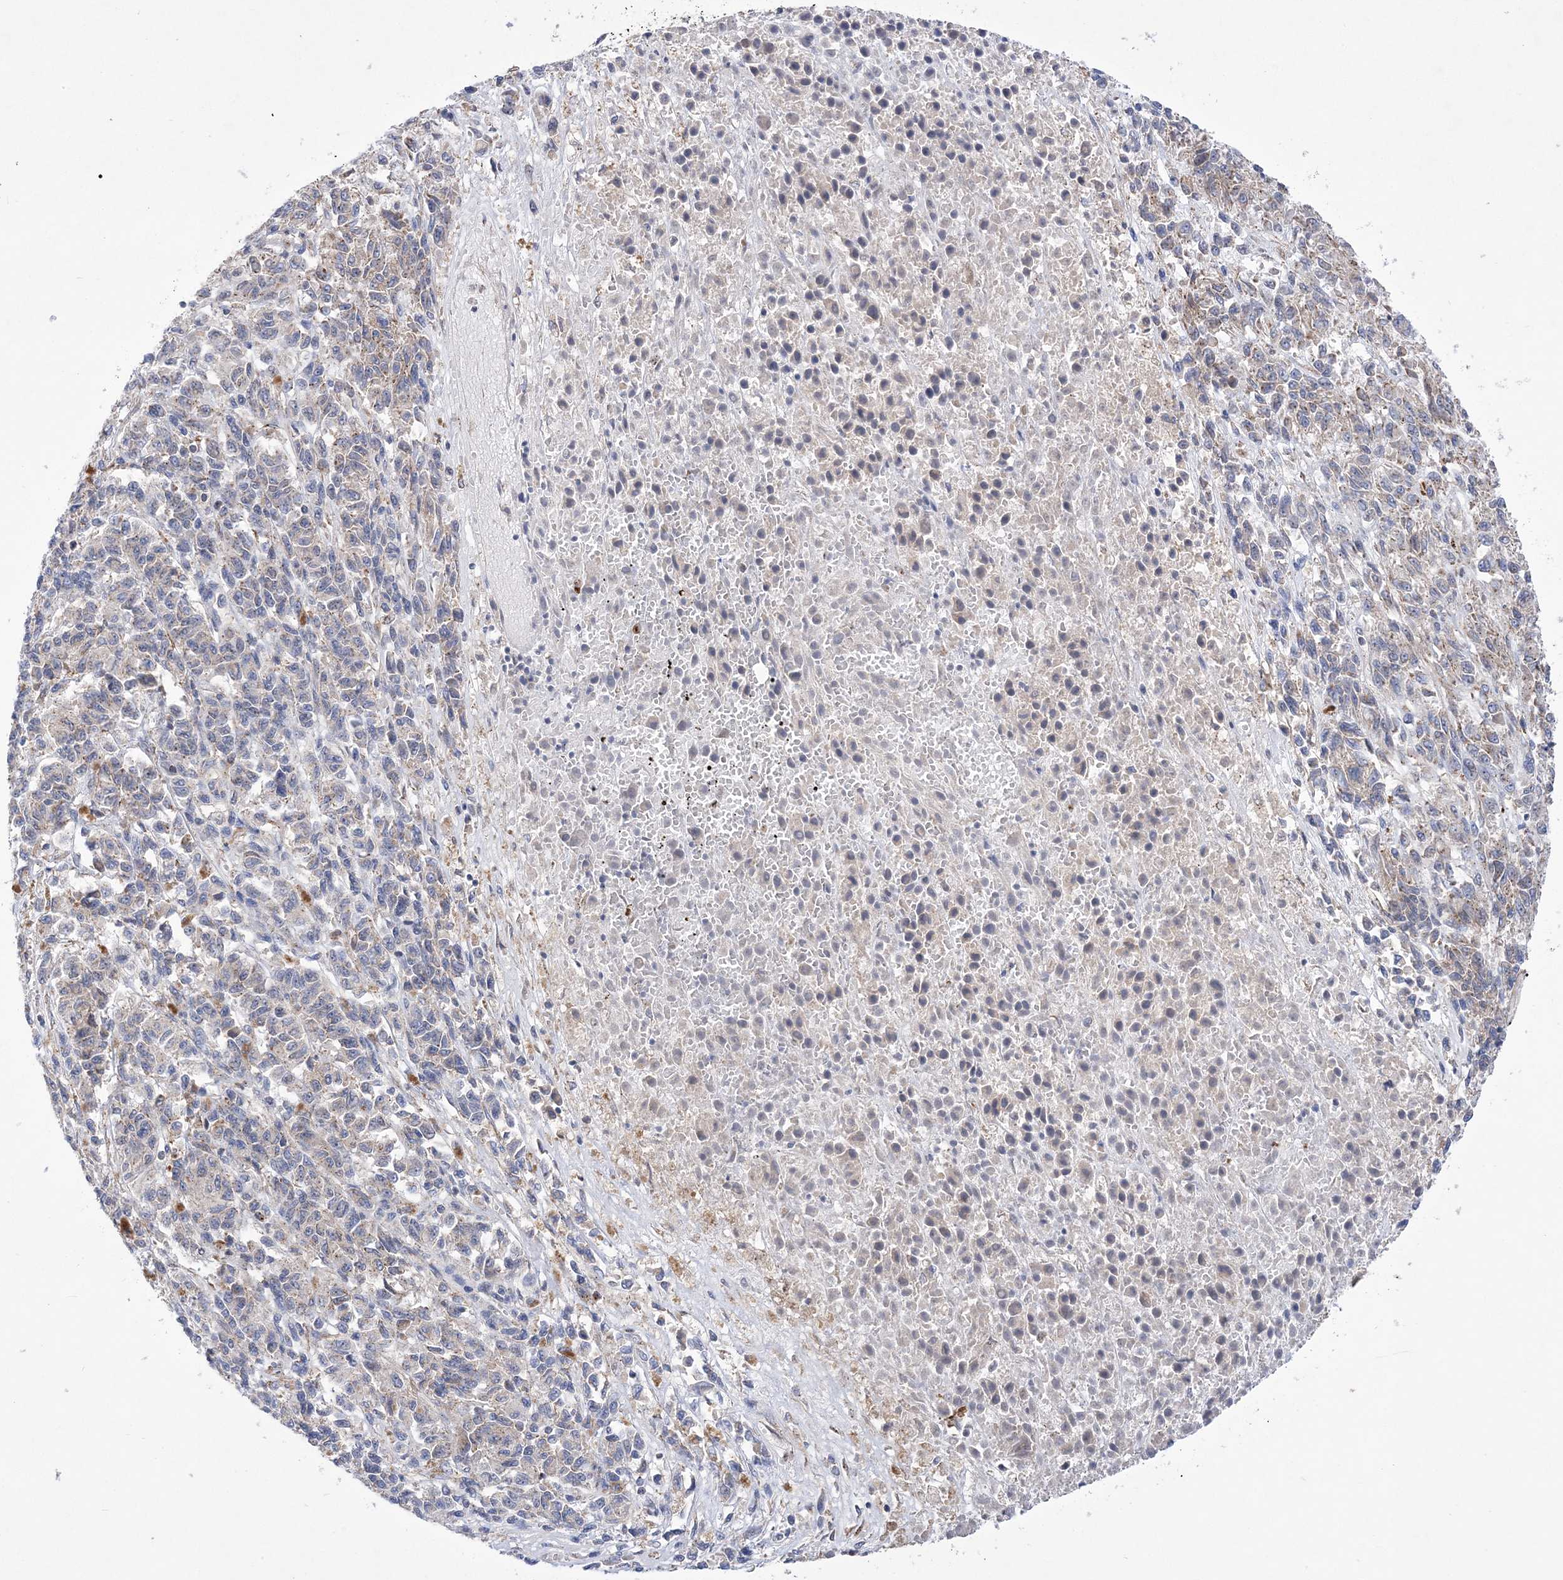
{"staining": {"intensity": "weak", "quantity": "<25%", "location": "cytoplasmic/membranous"}, "tissue": "melanoma", "cell_type": "Tumor cells", "image_type": "cancer", "snomed": [{"axis": "morphology", "description": "Malignant melanoma, Metastatic site"}, {"axis": "topography", "description": "Lung"}], "caption": "Melanoma stained for a protein using immunohistochemistry (IHC) demonstrates no staining tumor cells.", "gene": "COPB2", "patient": {"sex": "male", "age": 64}}